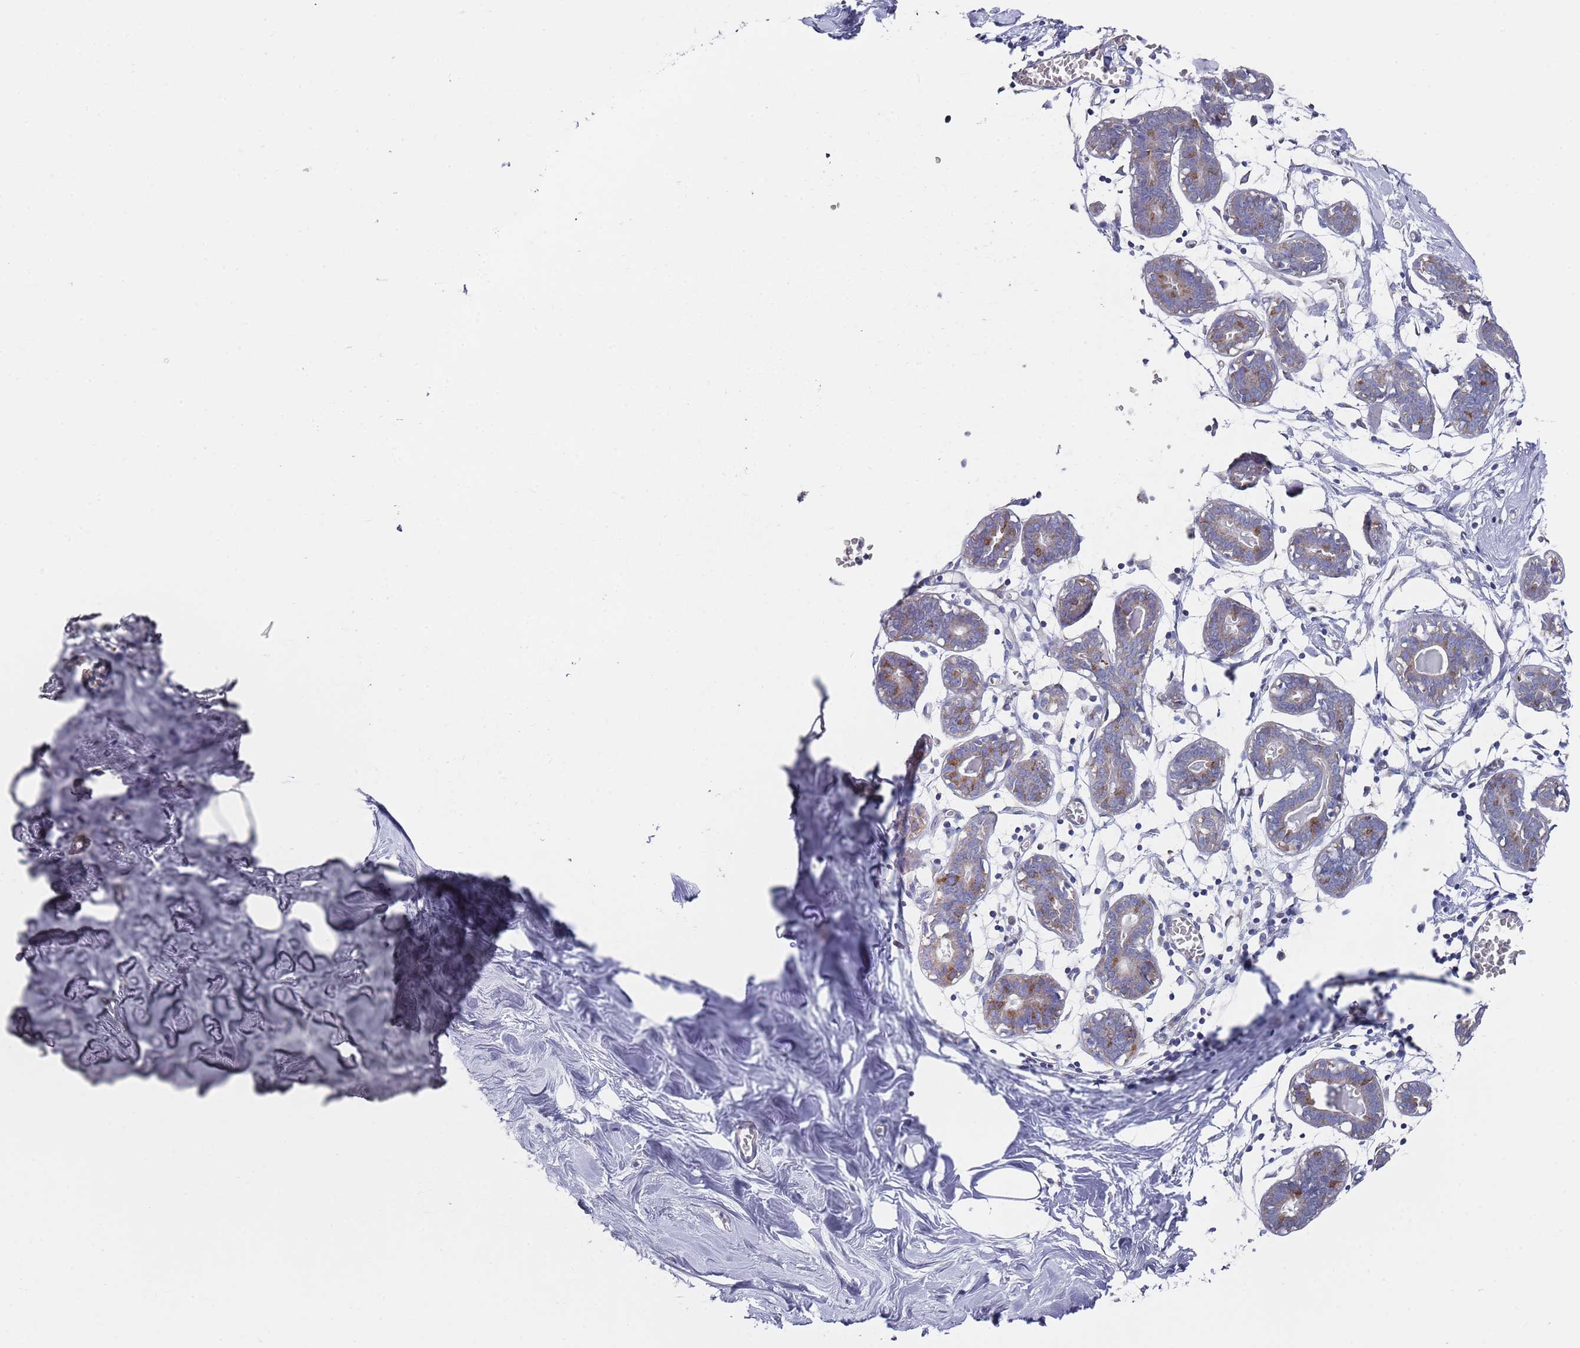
{"staining": {"intensity": "negative", "quantity": "none", "location": "none"}, "tissue": "breast", "cell_type": "Adipocytes", "image_type": "normal", "snomed": [{"axis": "morphology", "description": "Normal tissue, NOS"}, {"axis": "topography", "description": "Breast"}], "caption": "Immunohistochemistry image of unremarkable breast: breast stained with DAB demonstrates no significant protein positivity in adipocytes. Nuclei are stained in blue.", "gene": "SCAPER", "patient": {"sex": "female", "age": 27}}